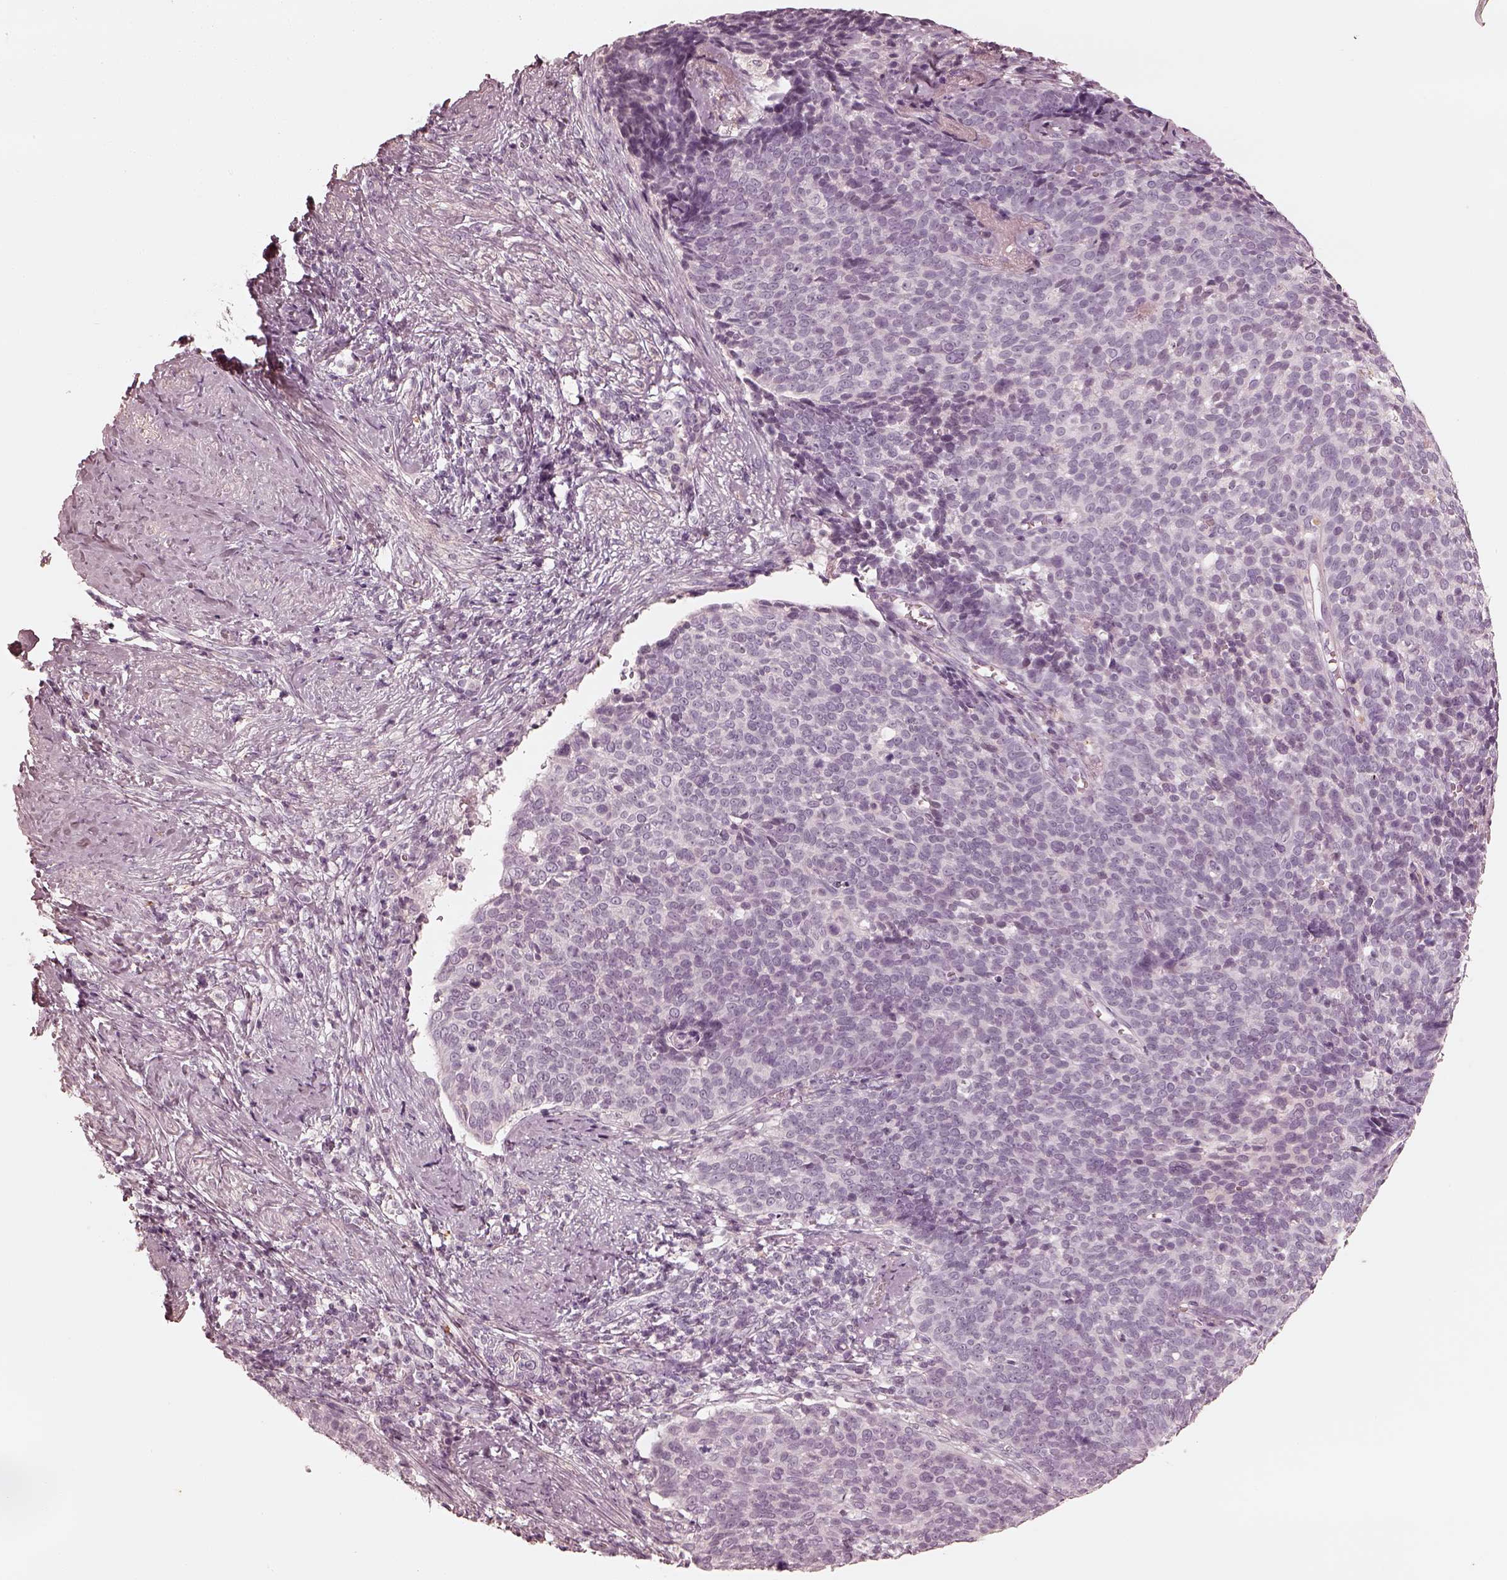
{"staining": {"intensity": "negative", "quantity": "none", "location": "none"}, "tissue": "cervical cancer", "cell_type": "Tumor cells", "image_type": "cancer", "snomed": [{"axis": "morphology", "description": "Squamous cell carcinoma, NOS"}, {"axis": "topography", "description": "Cervix"}], "caption": "A high-resolution photomicrograph shows IHC staining of cervical squamous cell carcinoma, which exhibits no significant staining in tumor cells.", "gene": "ADRB3", "patient": {"sex": "female", "age": 39}}